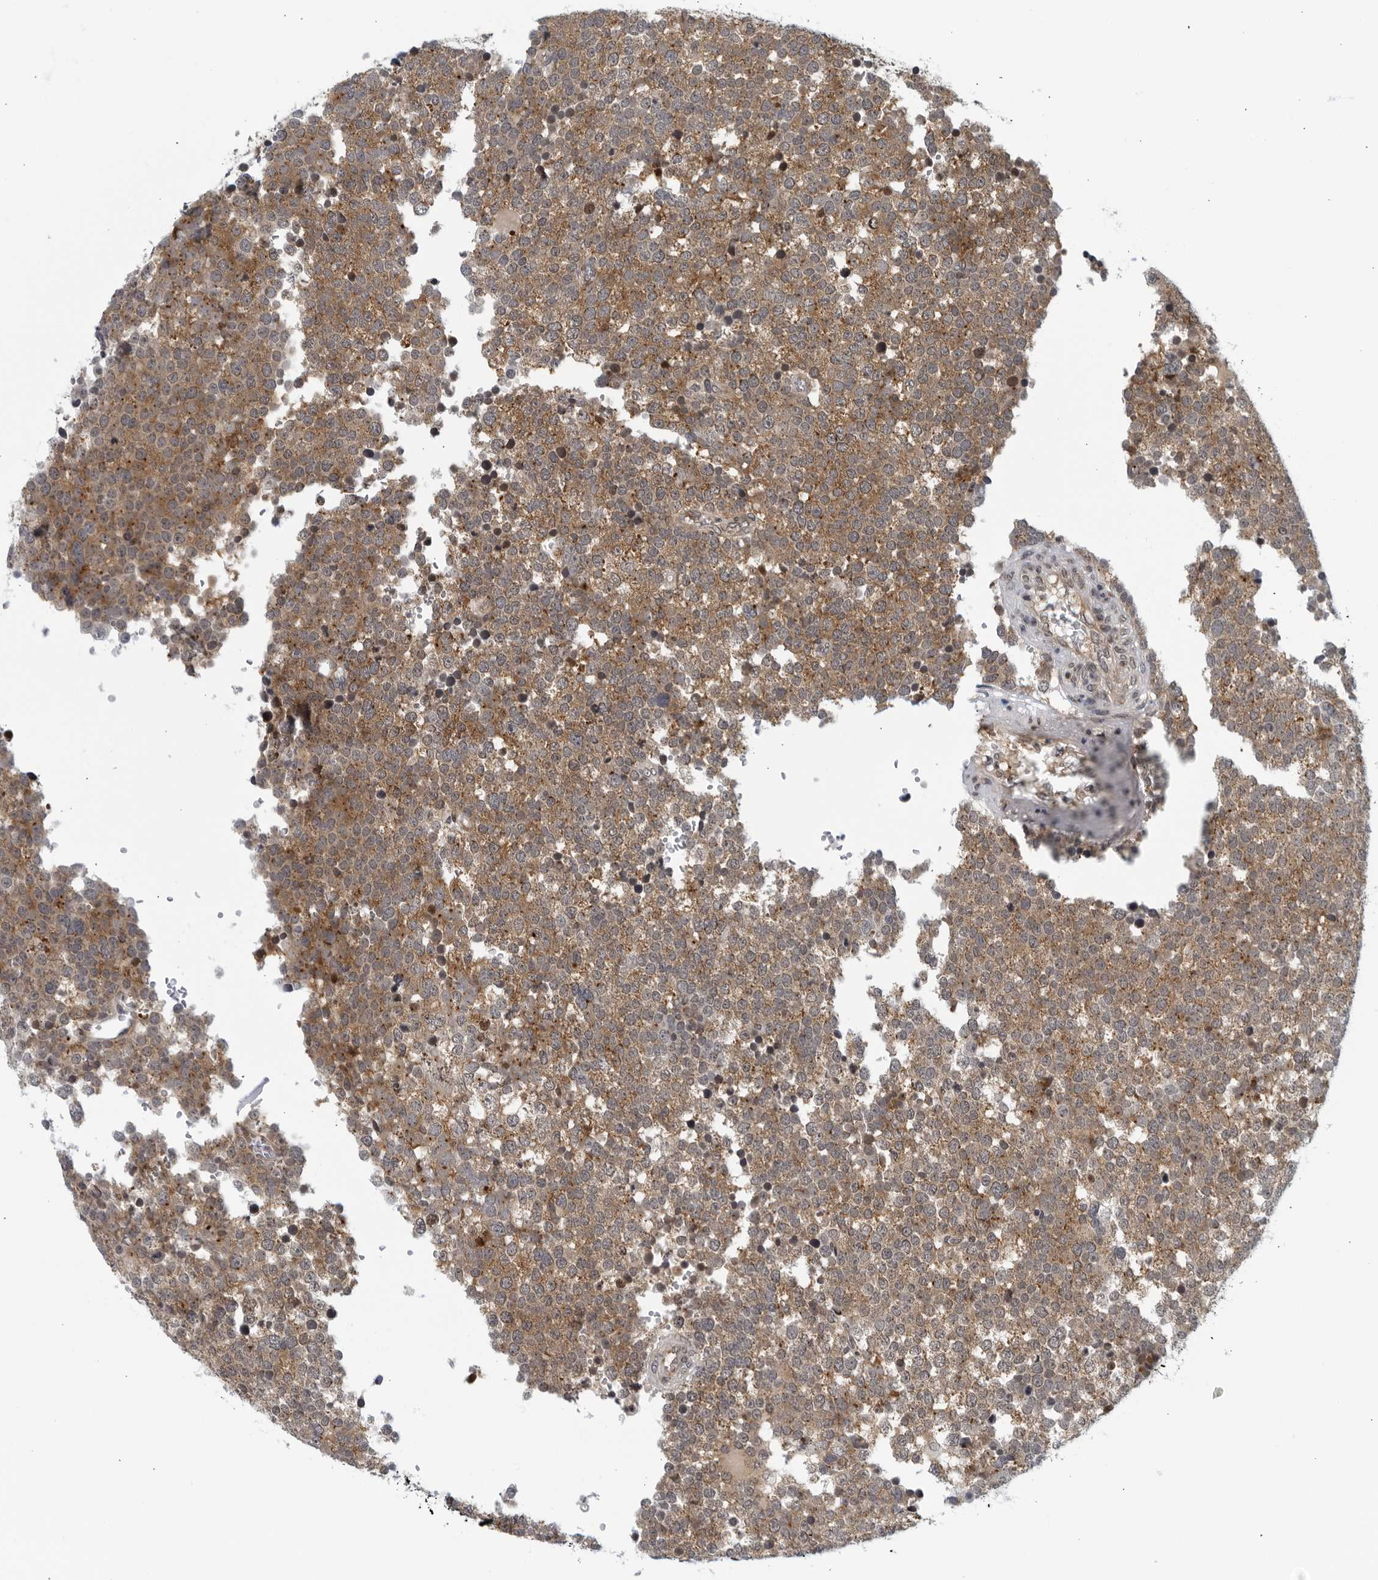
{"staining": {"intensity": "moderate", "quantity": ">75%", "location": "cytoplasmic/membranous"}, "tissue": "testis cancer", "cell_type": "Tumor cells", "image_type": "cancer", "snomed": [{"axis": "morphology", "description": "Seminoma, NOS"}, {"axis": "topography", "description": "Testis"}], "caption": "Seminoma (testis) stained with DAB (3,3'-diaminobenzidine) immunohistochemistry (IHC) displays medium levels of moderate cytoplasmic/membranous expression in about >75% of tumor cells.", "gene": "RC3H1", "patient": {"sex": "male", "age": 71}}